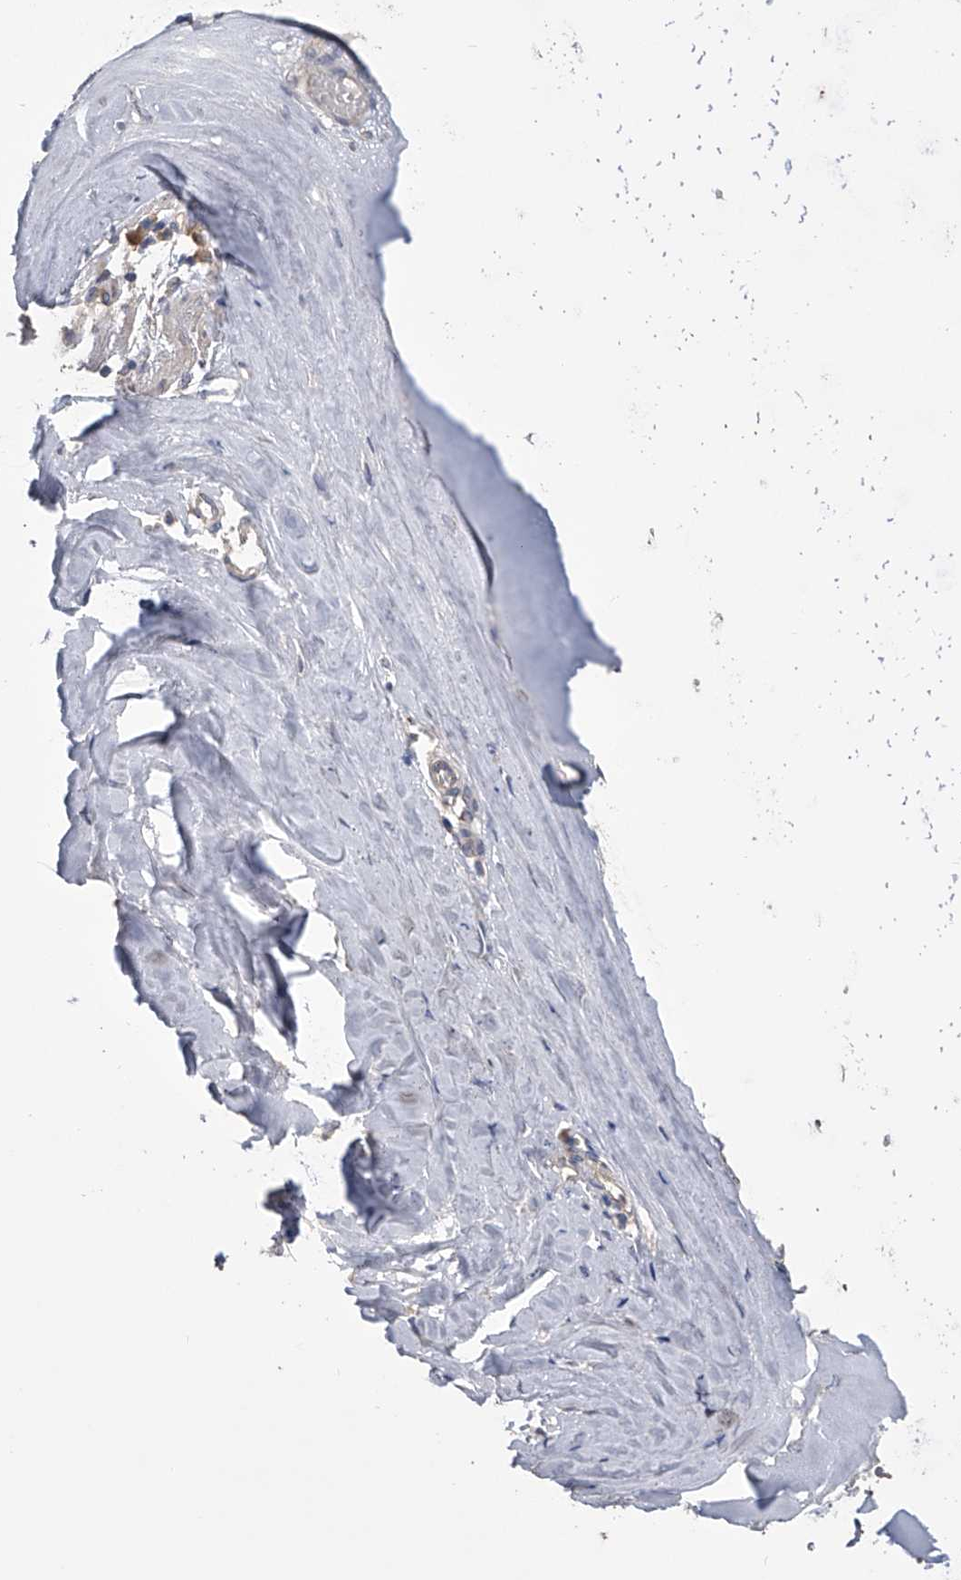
{"staining": {"intensity": "negative", "quantity": "none", "location": "none"}, "tissue": "adipose tissue", "cell_type": "Adipocytes", "image_type": "normal", "snomed": [{"axis": "morphology", "description": "Normal tissue, NOS"}, {"axis": "morphology", "description": "Basal cell carcinoma"}, {"axis": "topography", "description": "Cartilage tissue"}, {"axis": "topography", "description": "Nasopharynx"}, {"axis": "topography", "description": "Oral tissue"}], "caption": "Adipocytes are negative for brown protein staining in normal adipose tissue. (DAB (3,3'-diaminobenzidine) immunohistochemistry (IHC) visualized using brightfield microscopy, high magnification).", "gene": "ZNF343", "patient": {"sex": "female", "age": 77}}